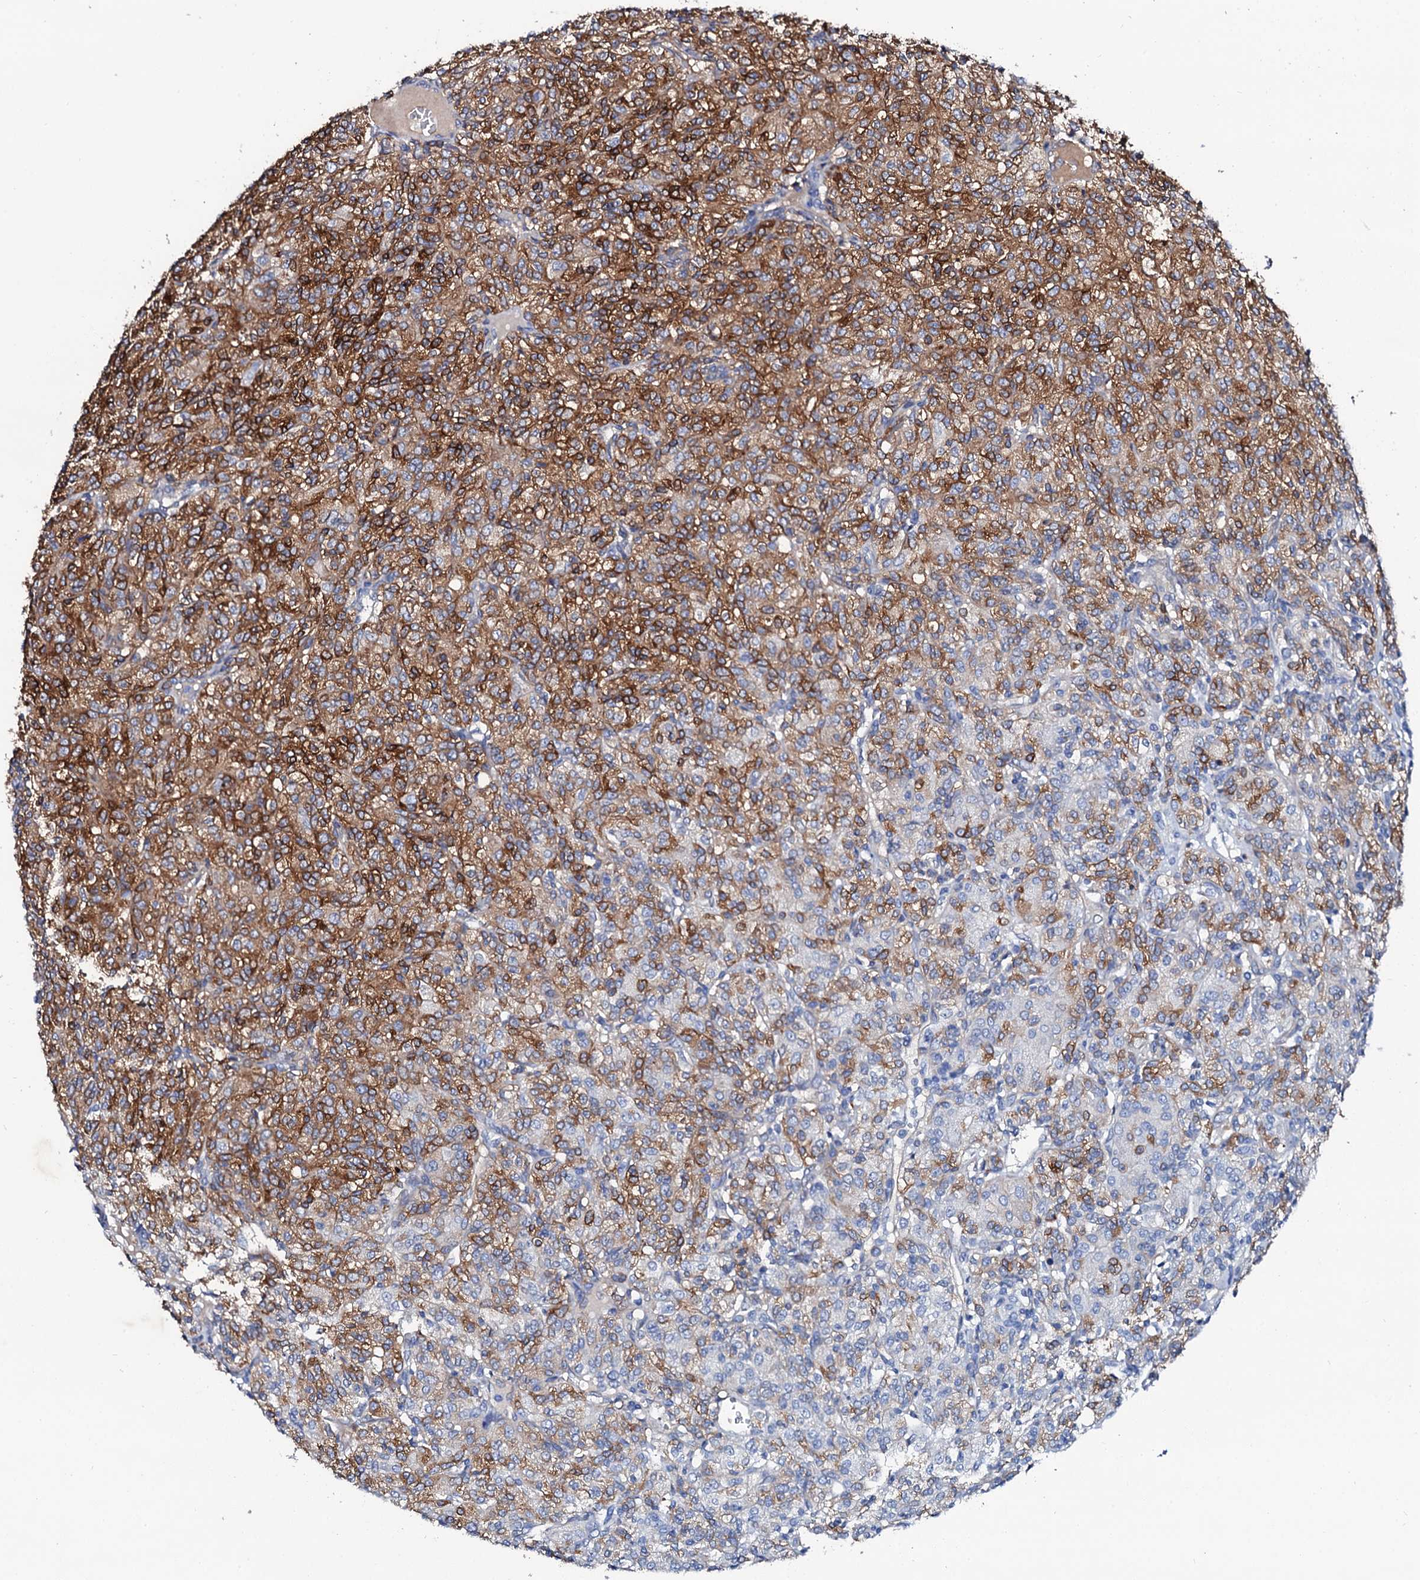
{"staining": {"intensity": "moderate", "quantity": ">75%", "location": "cytoplasmic/membranous"}, "tissue": "renal cancer", "cell_type": "Tumor cells", "image_type": "cancer", "snomed": [{"axis": "morphology", "description": "Adenocarcinoma, NOS"}, {"axis": "topography", "description": "Kidney"}], "caption": "Renal adenocarcinoma stained for a protein shows moderate cytoplasmic/membranous positivity in tumor cells.", "gene": "GLB1L3", "patient": {"sex": "male", "age": 77}}